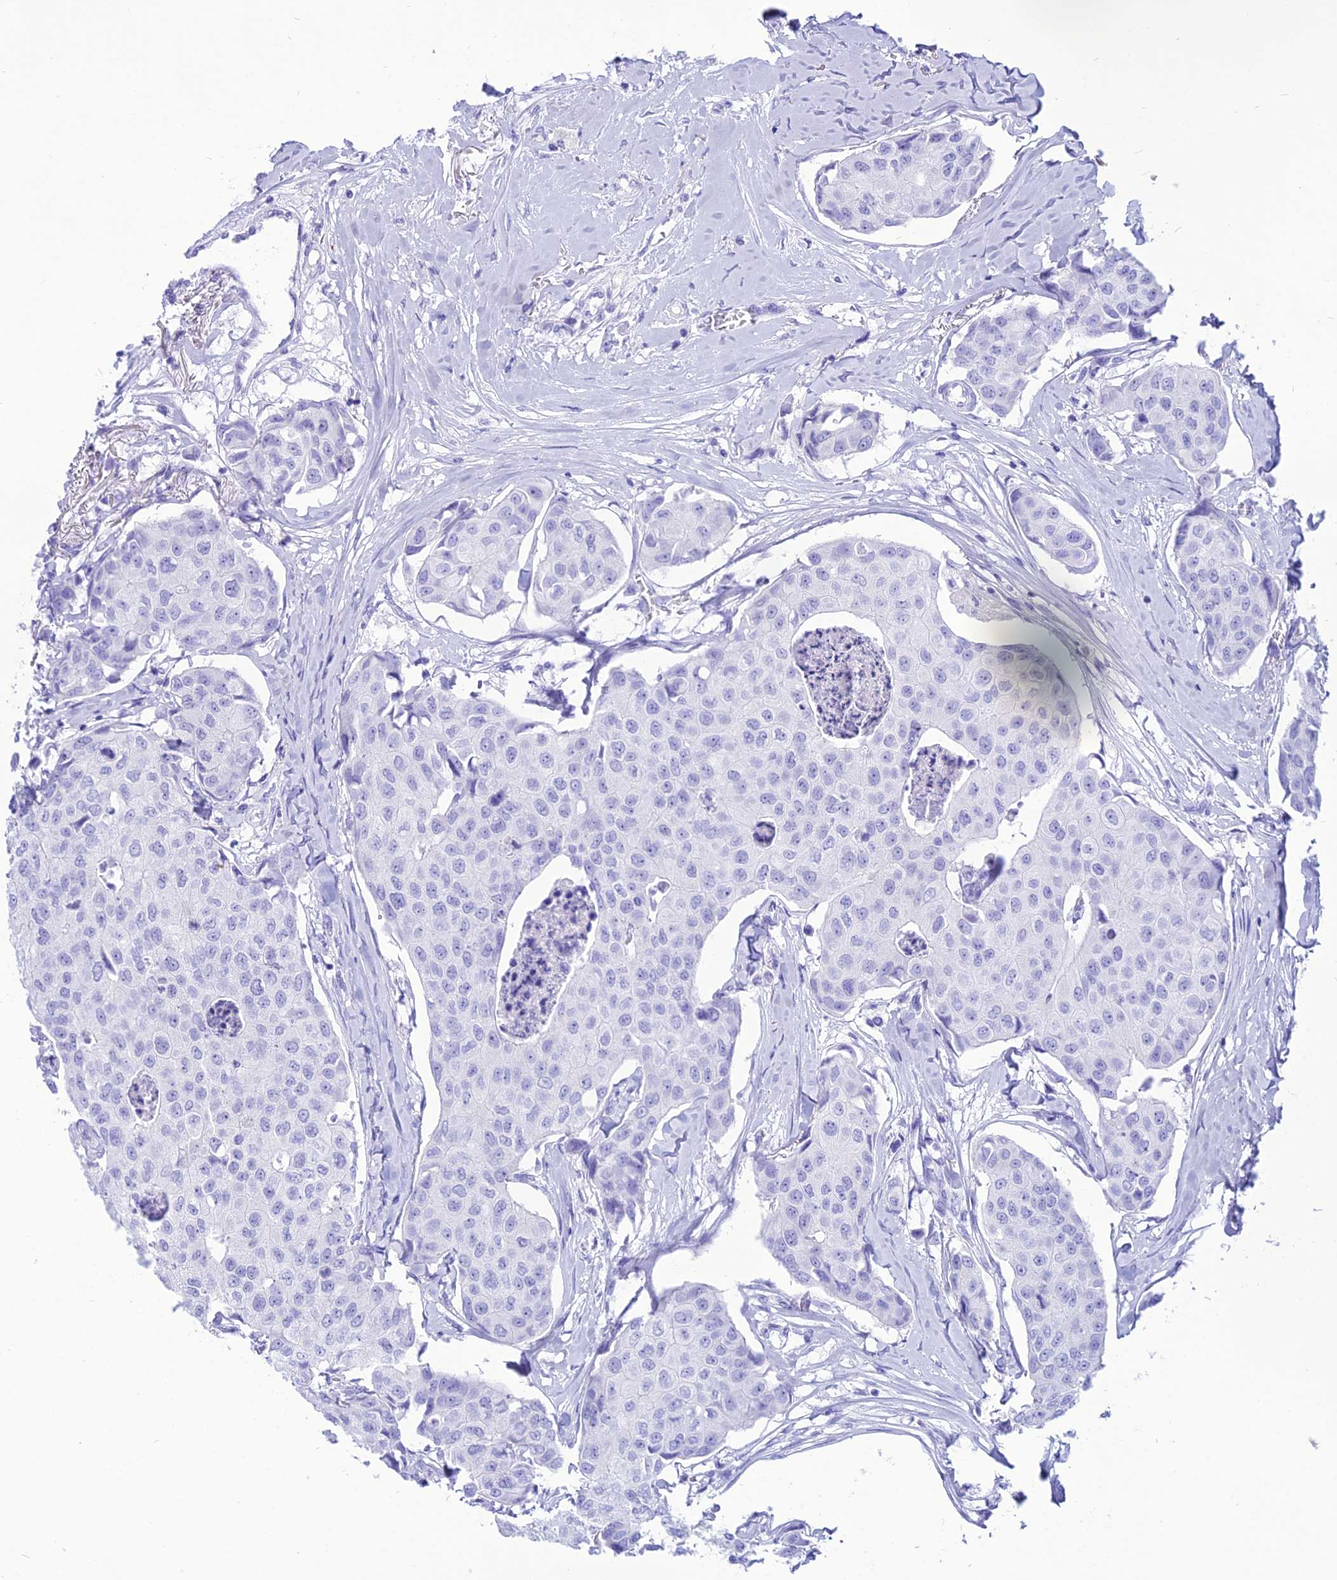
{"staining": {"intensity": "negative", "quantity": "none", "location": "none"}, "tissue": "breast cancer", "cell_type": "Tumor cells", "image_type": "cancer", "snomed": [{"axis": "morphology", "description": "Duct carcinoma"}, {"axis": "topography", "description": "Breast"}], "caption": "Immunohistochemical staining of breast infiltrating ductal carcinoma exhibits no significant staining in tumor cells. (DAB immunohistochemistry visualized using brightfield microscopy, high magnification).", "gene": "PNMA5", "patient": {"sex": "female", "age": 80}}